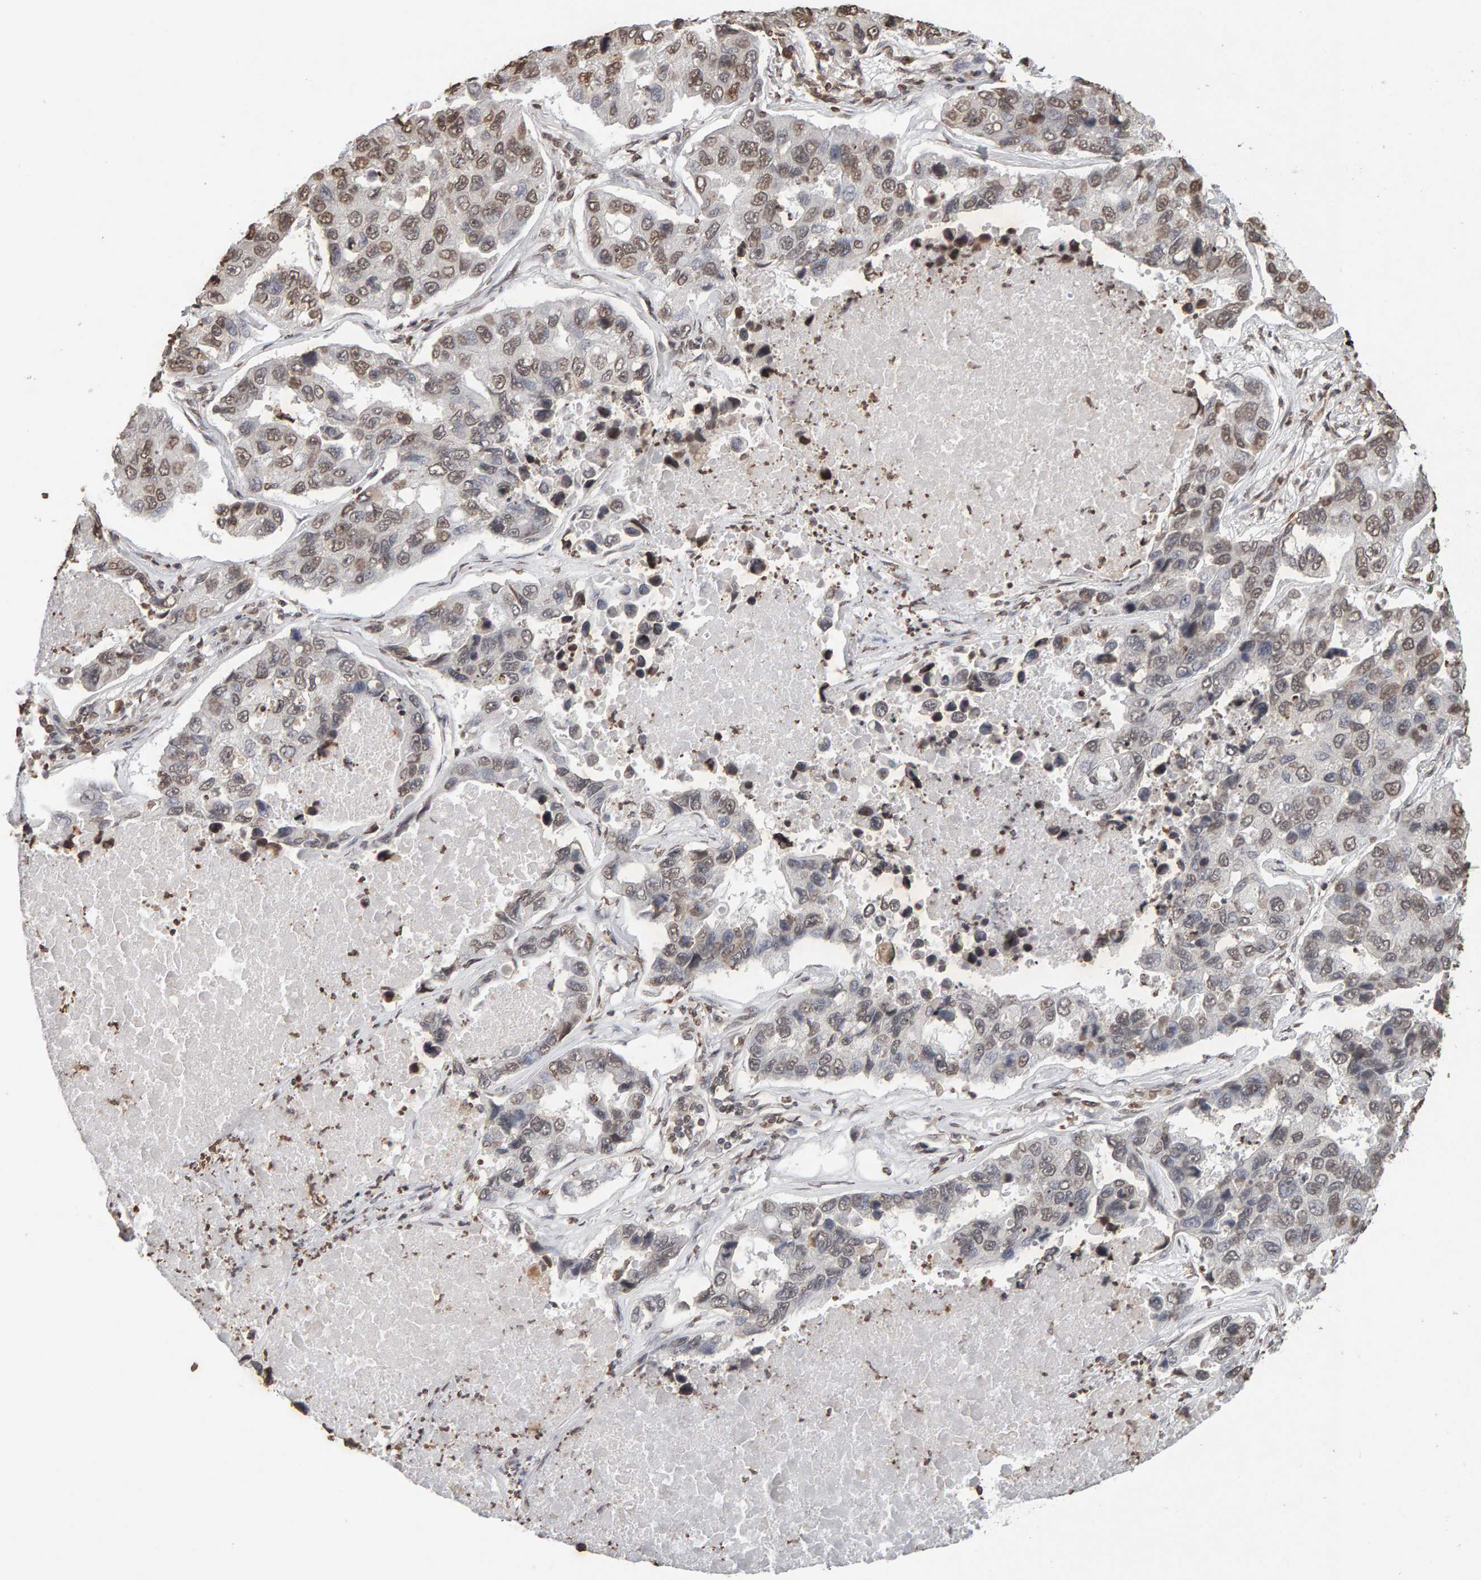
{"staining": {"intensity": "weak", "quantity": "25%-75%", "location": "nuclear"}, "tissue": "lung cancer", "cell_type": "Tumor cells", "image_type": "cancer", "snomed": [{"axis": "morphology", "description": "Adenocarcinoma, NOS"}, {"axis": "topography", "description": "Lung"}], "caption": "Weak nuclear protein staining is present in about 25%-75% of tumor cells in adenocarcinoma (lung).", "gene": "DNAJB5", "patient": {"sex": "male", "age": 64}}